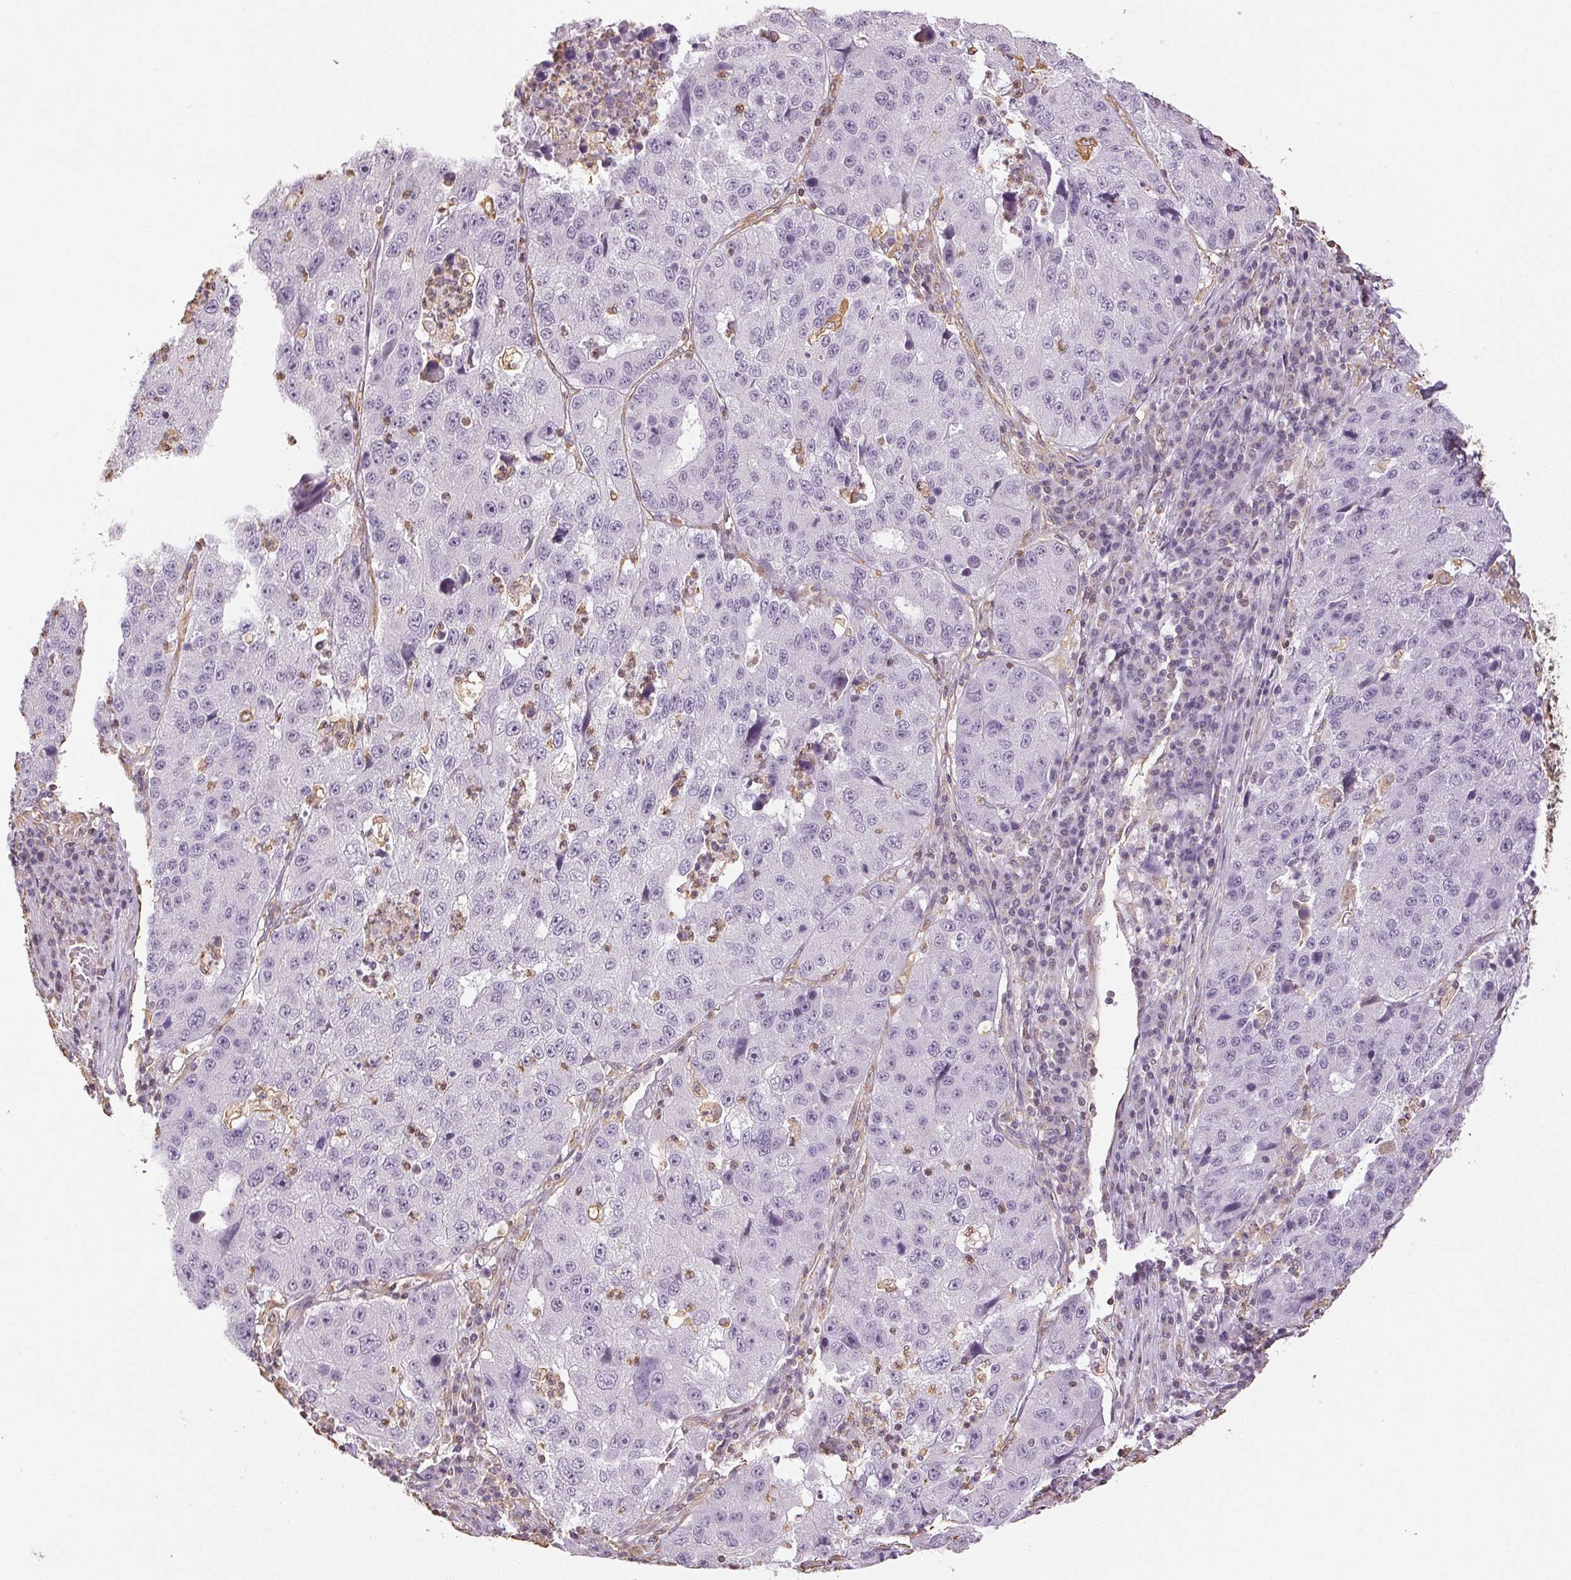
{"staining": {"intensity": "negative", "quantity": "none", "location": "none"}, "tissue": "stomach cancer", "cell_type": "Tumor cells", "image_type": "cancer", "snomed": [{"axis": "morphology", "description": "Adenocarcinoma, NOS"}, {"axis": "topography", "description": "Stomach"}], "caption": "Human adenocarcinoma (stomach) stained for a protein using immunohistochemistry (IHC) demonstrates no expression in tumor cells.", "gene": "COL7A1", "patient": {"sex": "male", "age": 71}}